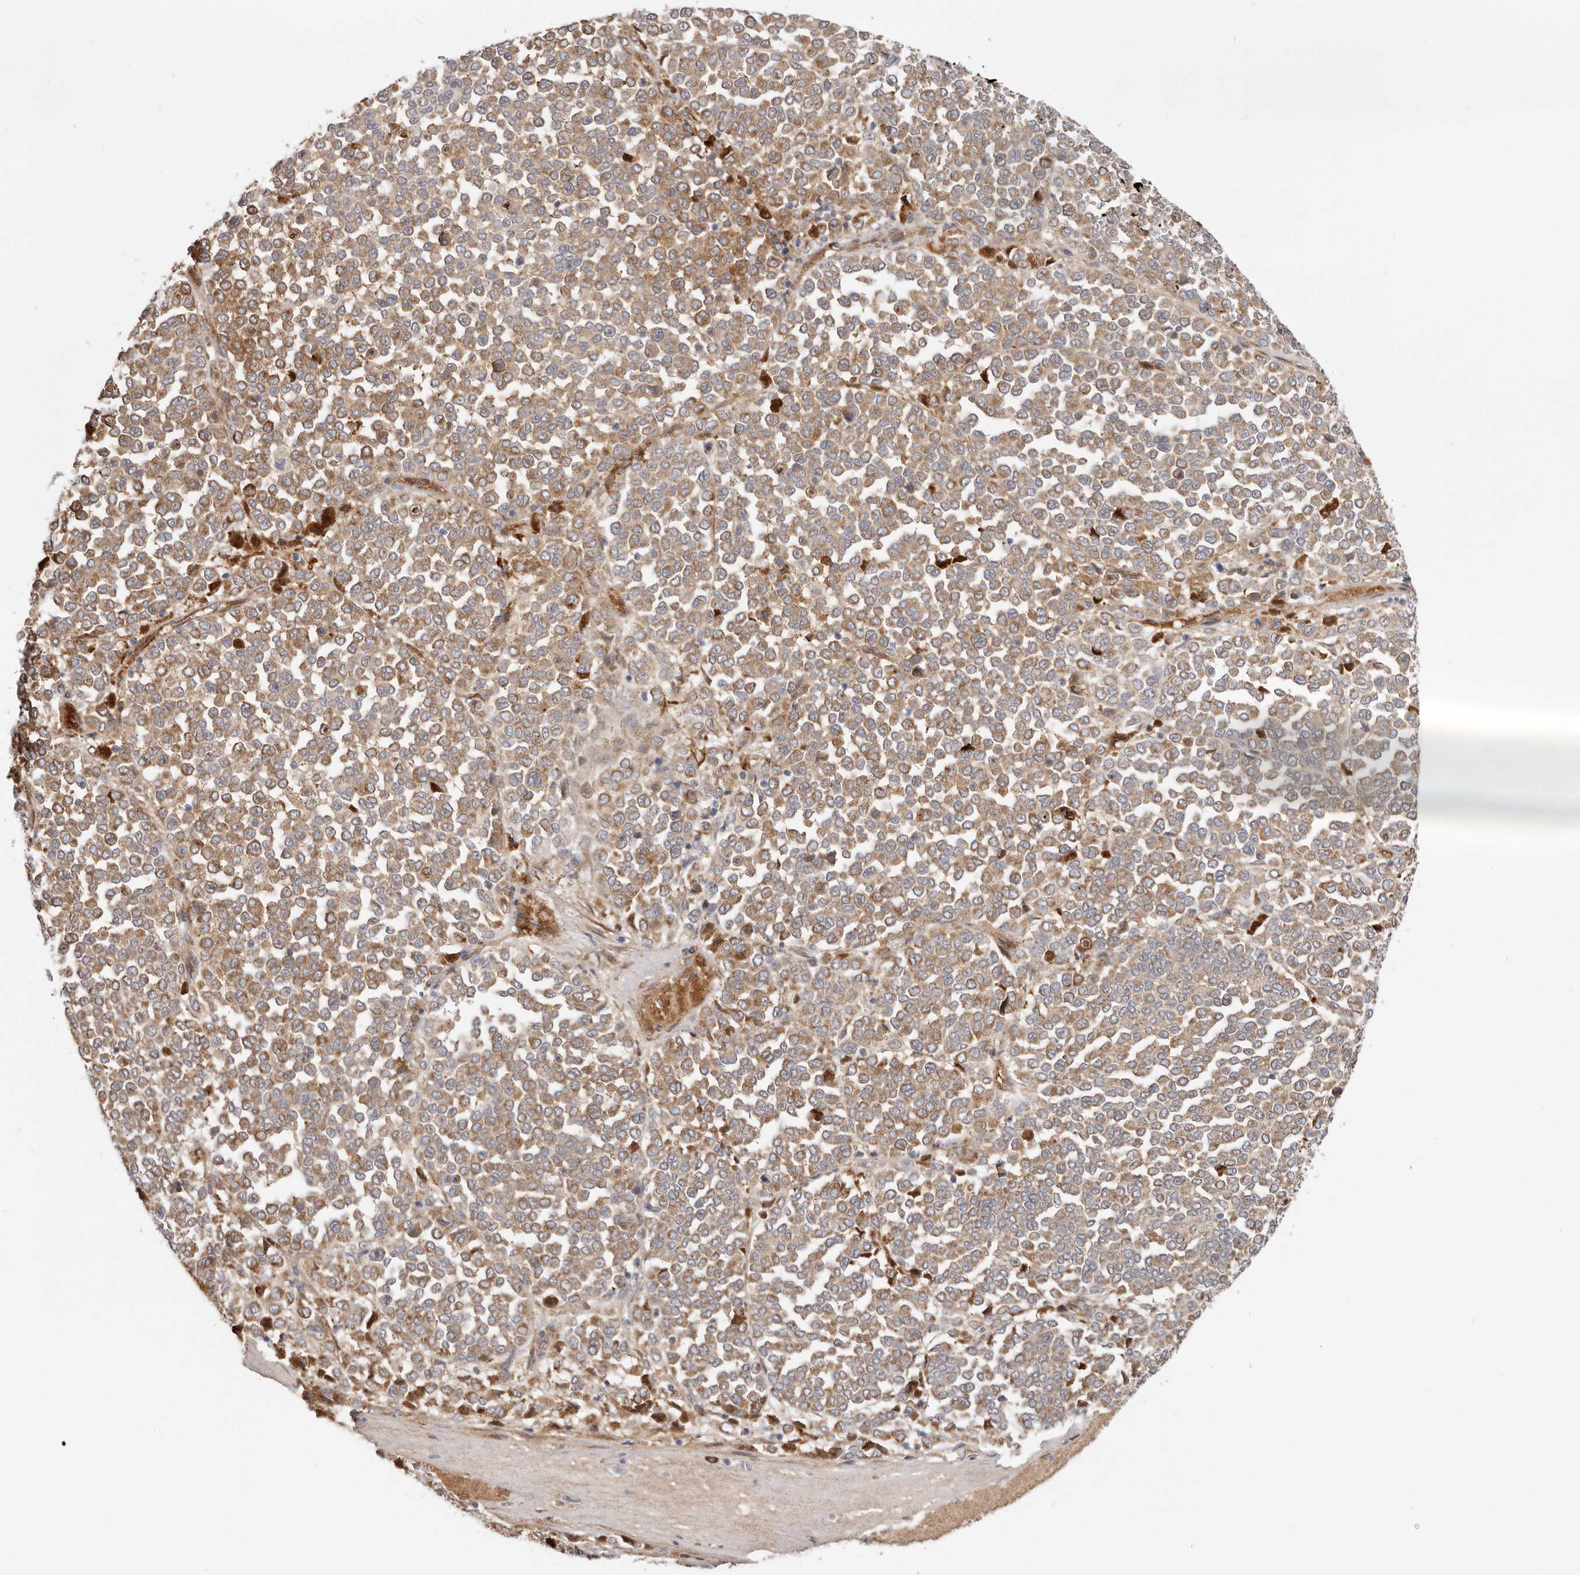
{"staining": {"intensity": "moderate", "quantity": ">75%", "location": "cytoplasmic/membranous"}, "tissue": "melanoma", "cell_type": "Tumor cells", "image_type": "cancer", "snomed": [{"axis": "morphology", "description": "Malignant melanoma, Metastatic site"}, {"axis": "topography", "description": "Pancreas"}], "caption": "Protein staining of malignant melanoma (metastatic site) tissue demonstrates moderate cytoplasmic/membranous staining in approximately >75% of tumor cells.", "gene": "IL32", "patient": {"sex": "female", "age": 30}}